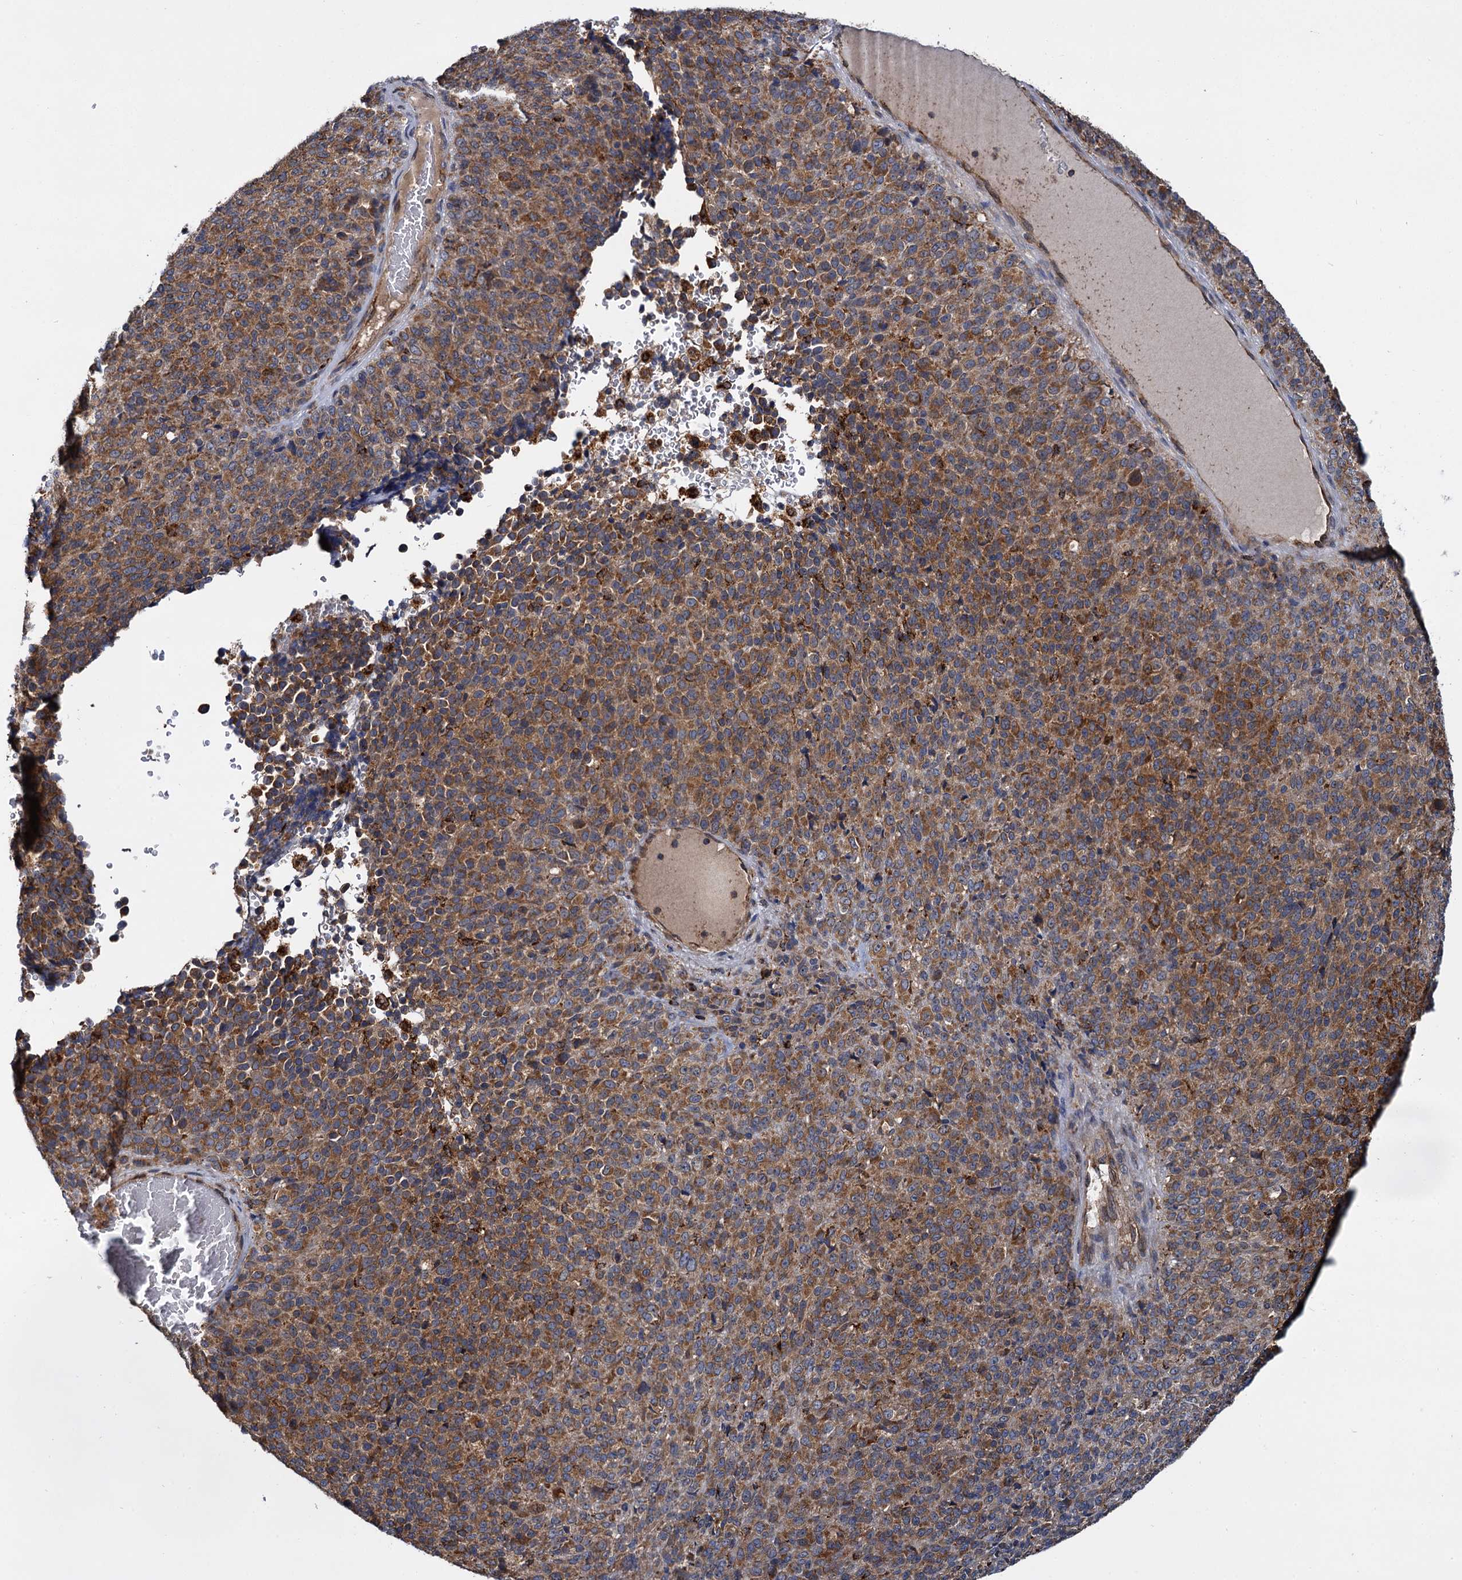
{"staining": {"intensity": "moderate", "quantity": ">75%", "location": "cytoplasmic/membranous"}, "tissue": "melanoma", "cell_type": "Tumor cells", "image_type": "cancer", "snomed": [{"axis": "morphology", "description": "Malignant melanoma, Metastatic site"}, {"axis": "topography", "description": "Brain"}], "caption": "Brown immunohistochemical staining in human malignant melanoma (metastatic site) exhibits moderate cytoplasmic/membranous positivity in approximately >75% of tumor cells.", "gene": "UFM1", "patient": {"sex": "female", "age": 56}}